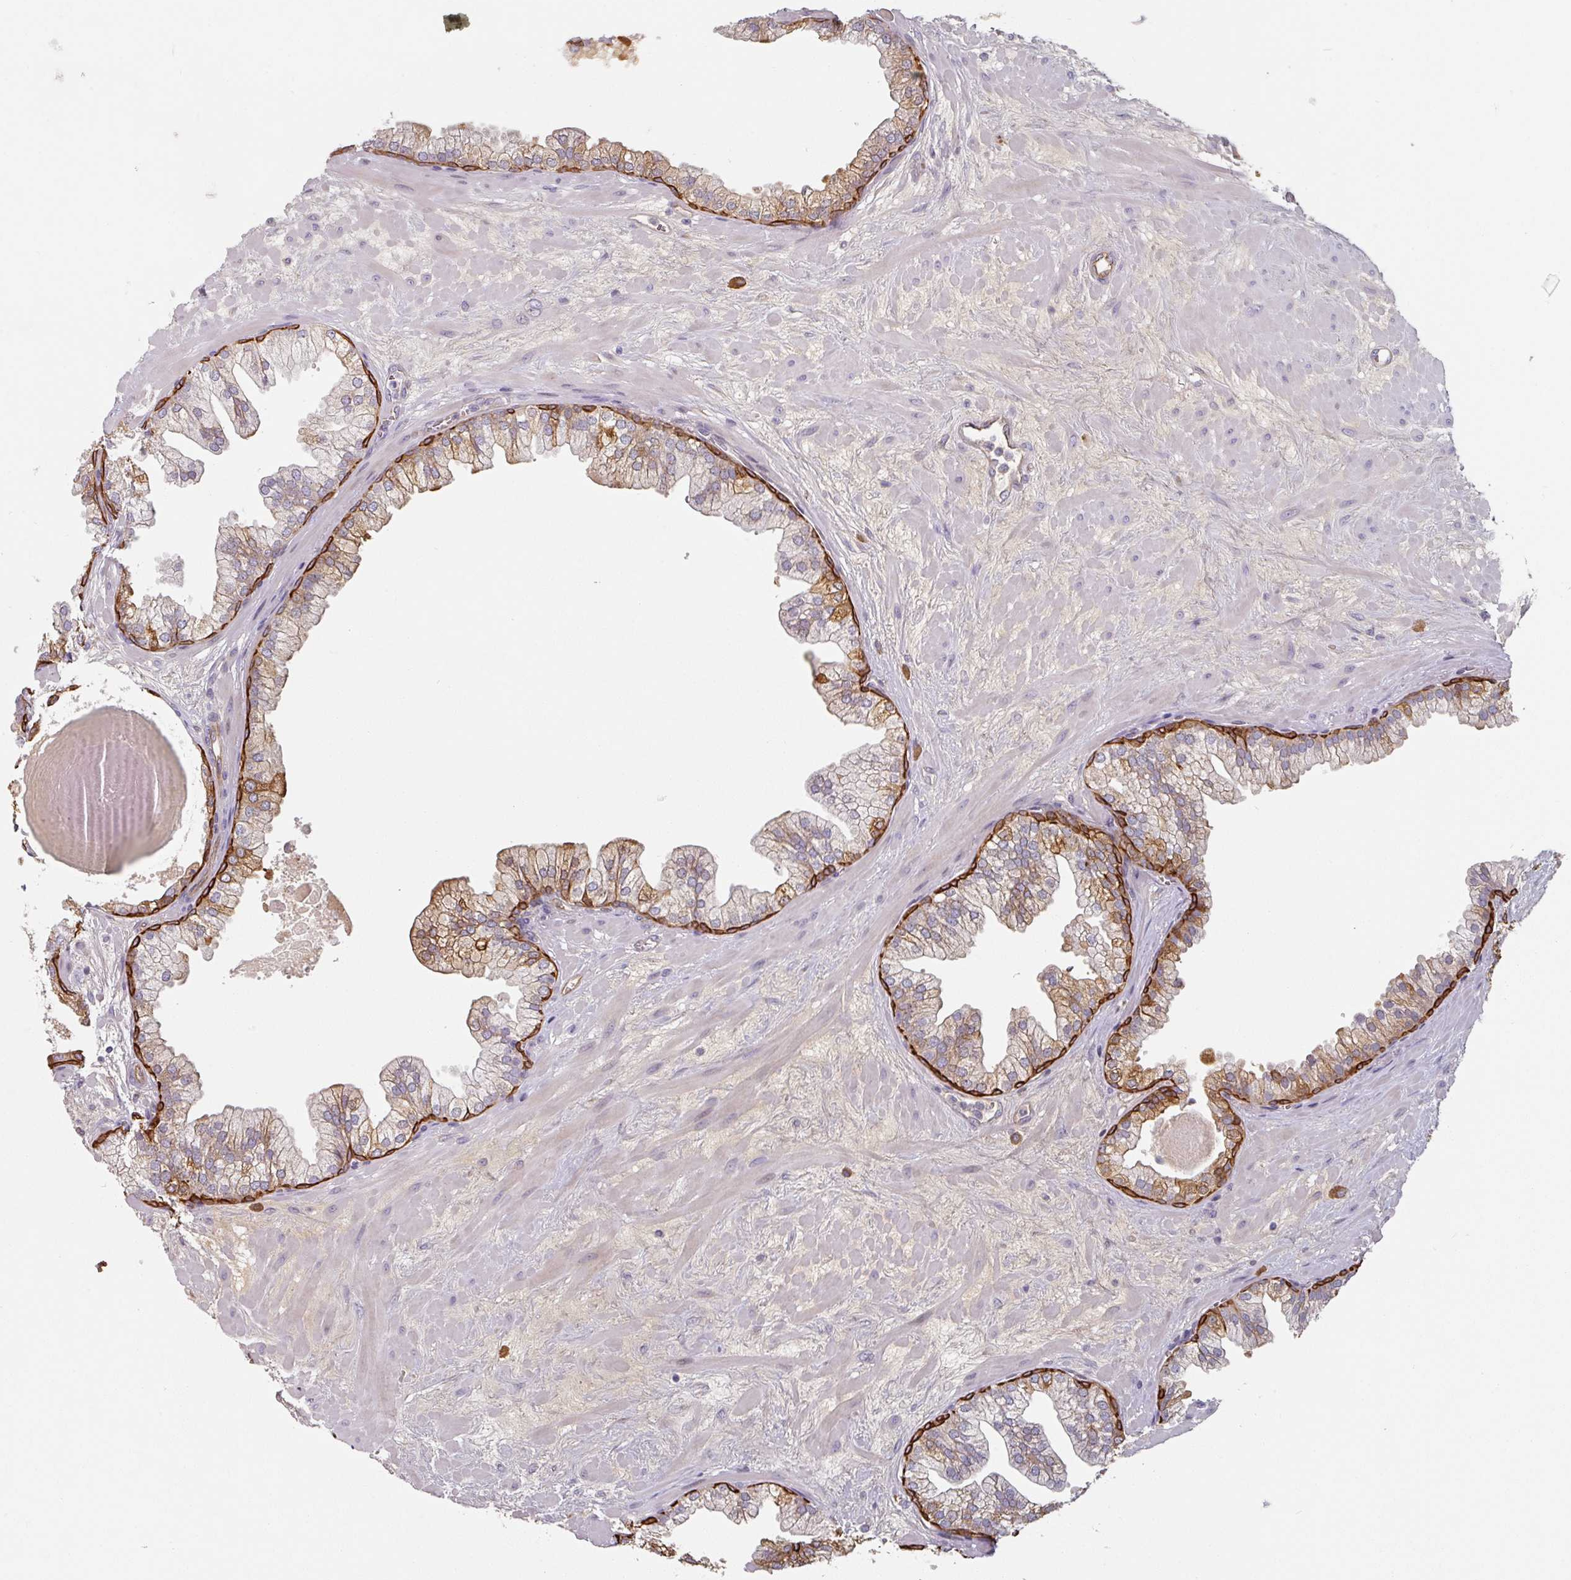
{"staining": {"intensity": "moderate", "quantity": "25%-75%", "location": "cytoplasmic/membranous"}, "tissue": "prostate", "cell_type": "Glandular cells", "image_type": "normal", "snomed": [{"axis": "morphology", "description": "Normal tissue, NOS"}, {"axis": "topography", "description": "Prostate"}, {"axis": "topography", "description": "Peripheral nerve tissue"}], "caption": "Moderate cytoplasmic/membranous expression is appreciated in about 25%-75% of glandular cells in normal prostate.", "gene": "CEP78", "patient": {"sex": "male", "age": 61}}